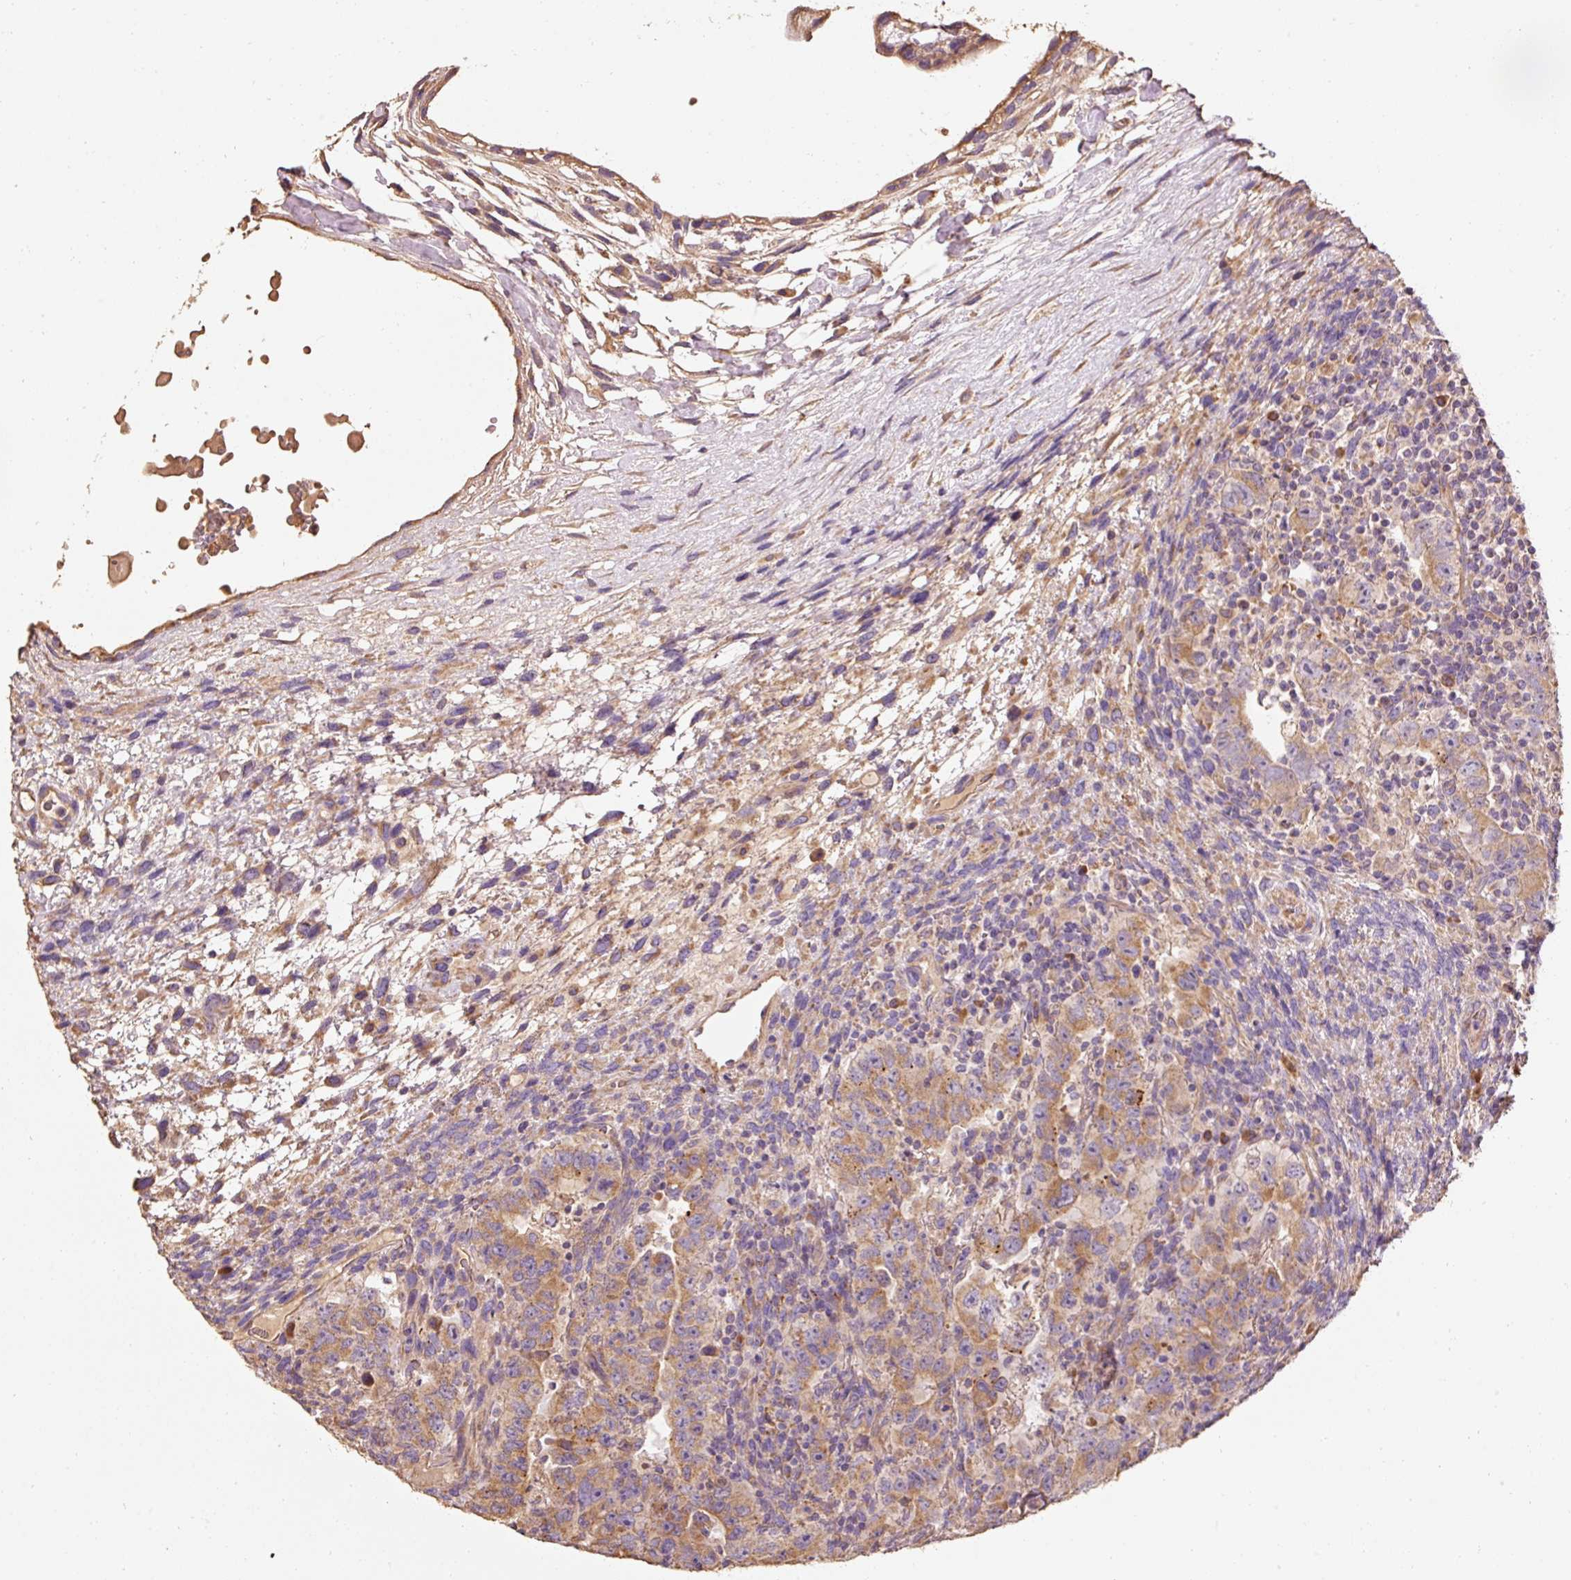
{"staining": {"intensity": "moderate", "quantity": ">75%", "location": "cytoplasmic/membranous"}, "tissue": "testis cancer", "cell_type": "Tumor cells", "image_type": "cancer", "snomed": [{"axis": "morphology", "description": "Carcinoma, Embryonal, NOS"}, {"axis": "topography", "description": "Testis"}], "caption": "High-power microscopy captured an immunohistochemistry (IHC) histopathology image of testis embryonal carcinoma, revealing moderate cytoplasmic/membranous expression in about >75% of tumor cells.", "gene": "EFHC1", "patient": {"sex": "male", "age": 24}}